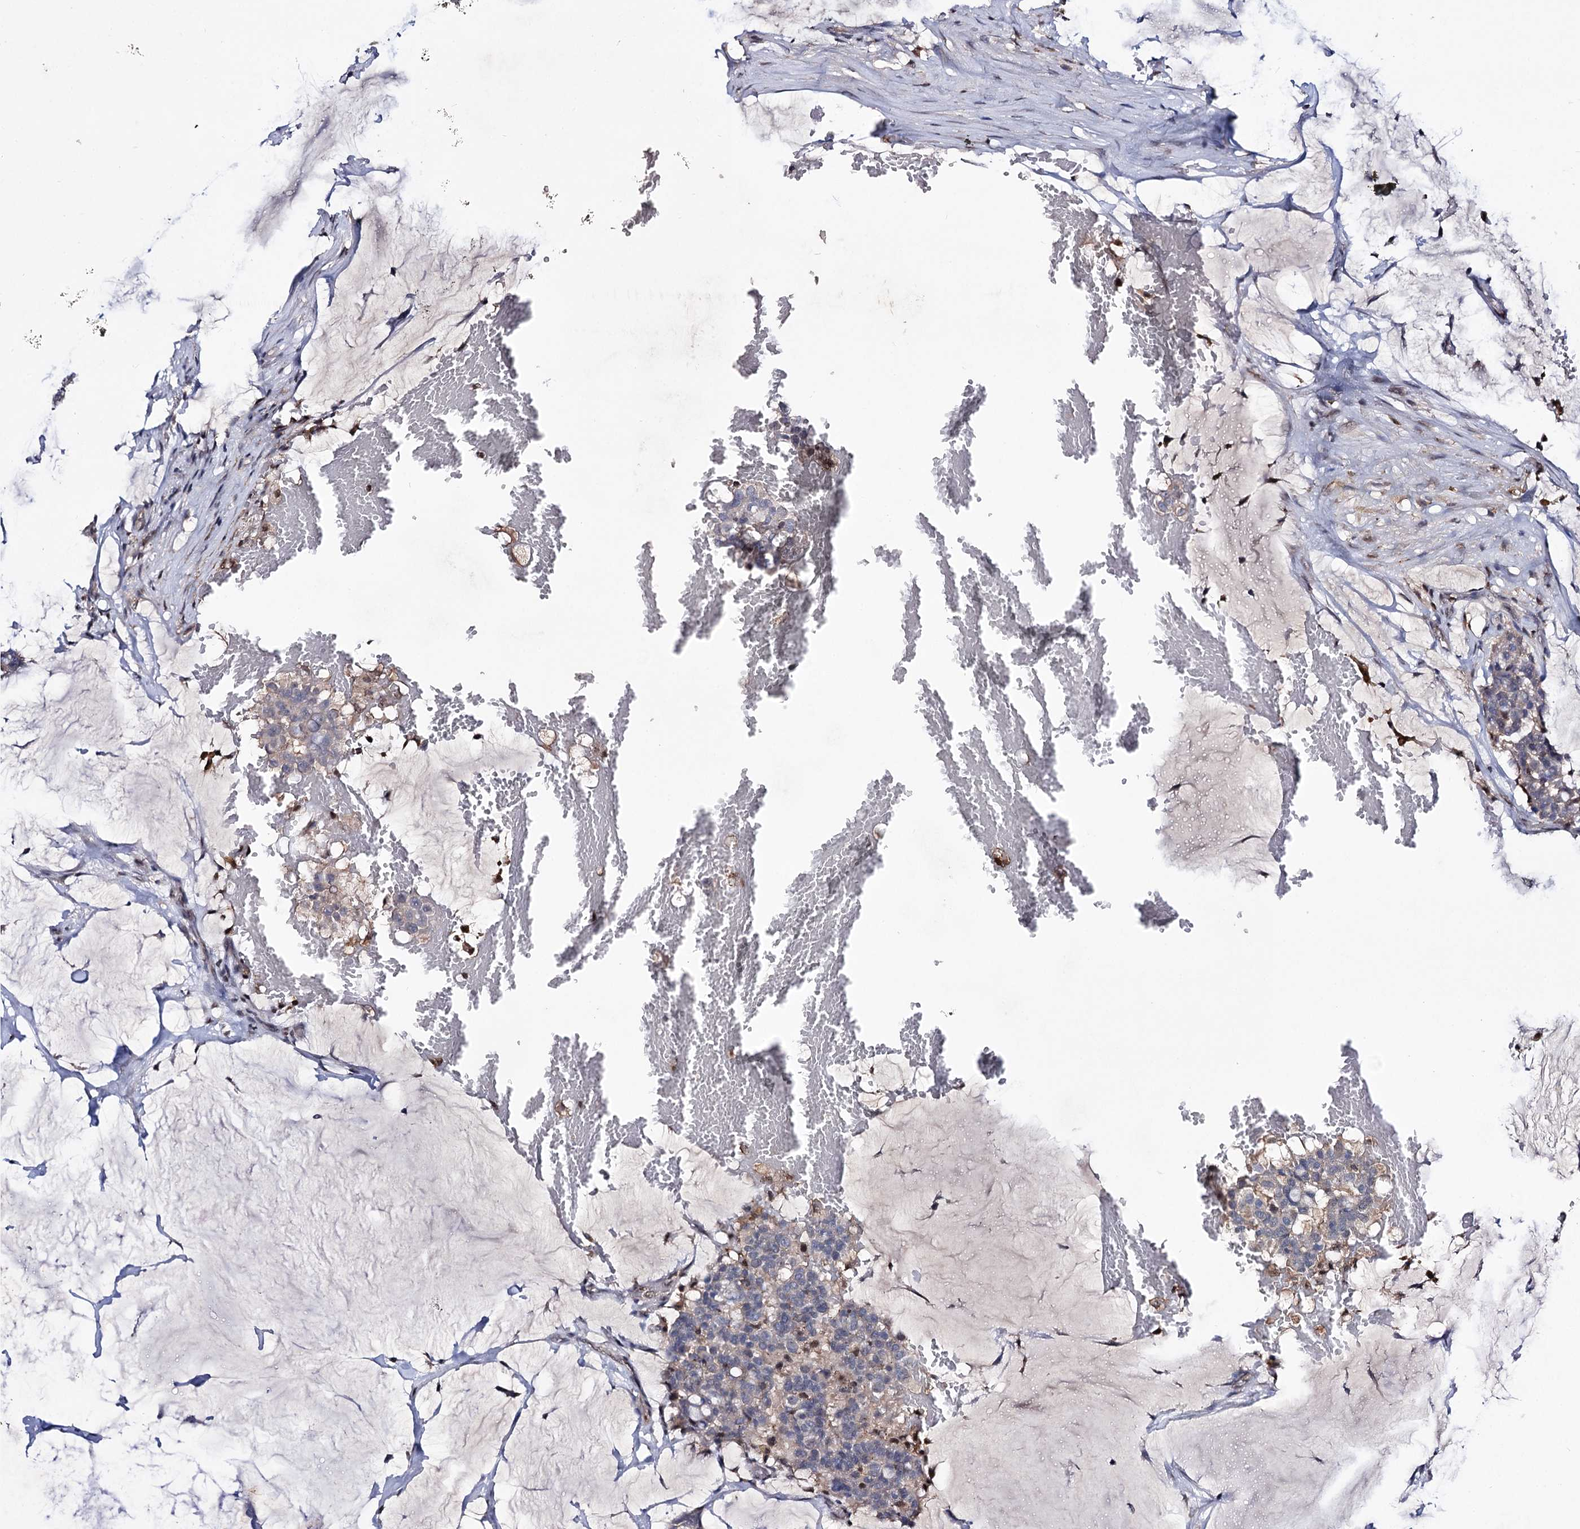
{"staining": {"intensity": "negative", "quantity": "none", "location": "none"}, "tissue": "breast cancer", "cell_type": "Tumor cells", "image_type": "cancer", "snomed": [{"axis": "morphology", "description": "Duct carcinoma"}, {"axis": "topography", "description": "Breast"}], "caption": "This photomicrograph is of breast cancer stained with immunohistochemistry to label a protein in brown with the nuclei are counter-stained blue. There is no expression in tumor cells.", "gene": "SMCHD1", "patient": {"sex": "female", "age": 93}}